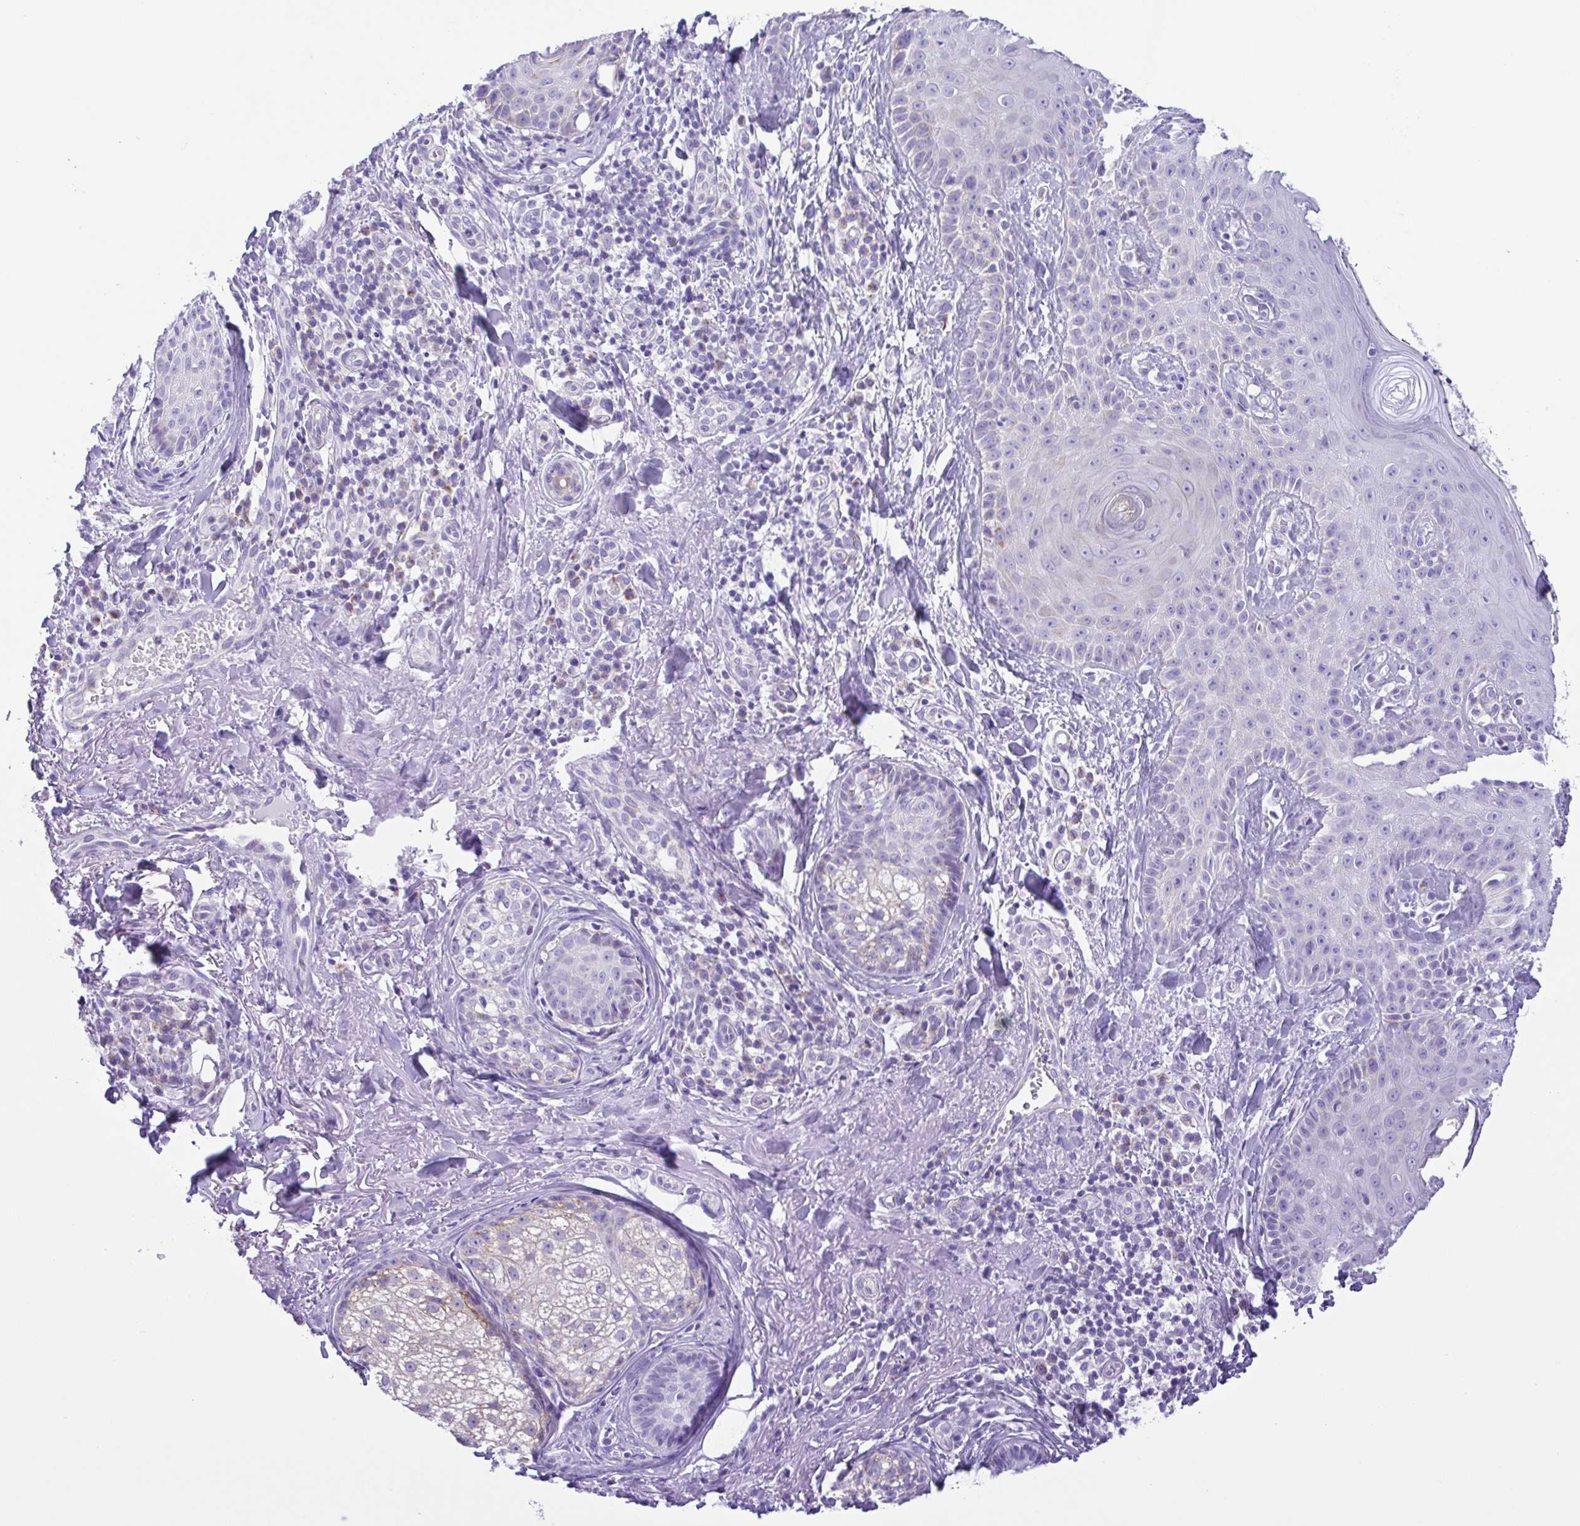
{"staining": {"intensity": "negative", "quantity": "none", "location": "none"}, "tissue": "skin cancer", "cell_type": "Tumor cells", "image_type": "cancer", "snomed": [{"axis": "morphology", "description": "Basal cell carcinoma"}, {"axis": "topography", "description": "Skin"}], "caption": "Image shows no protein expression in tumor cells of skin basal cell carcinoma tissue. The staining was performed using DAB (3,3'-diaminobenzidine) to visualize the protein expression in brown, while the nuclei were stained in blue with hematoxylin (Magnification: 20x).", "gene": "SYT1", "patient": {"sex": "male", "age": 65}}